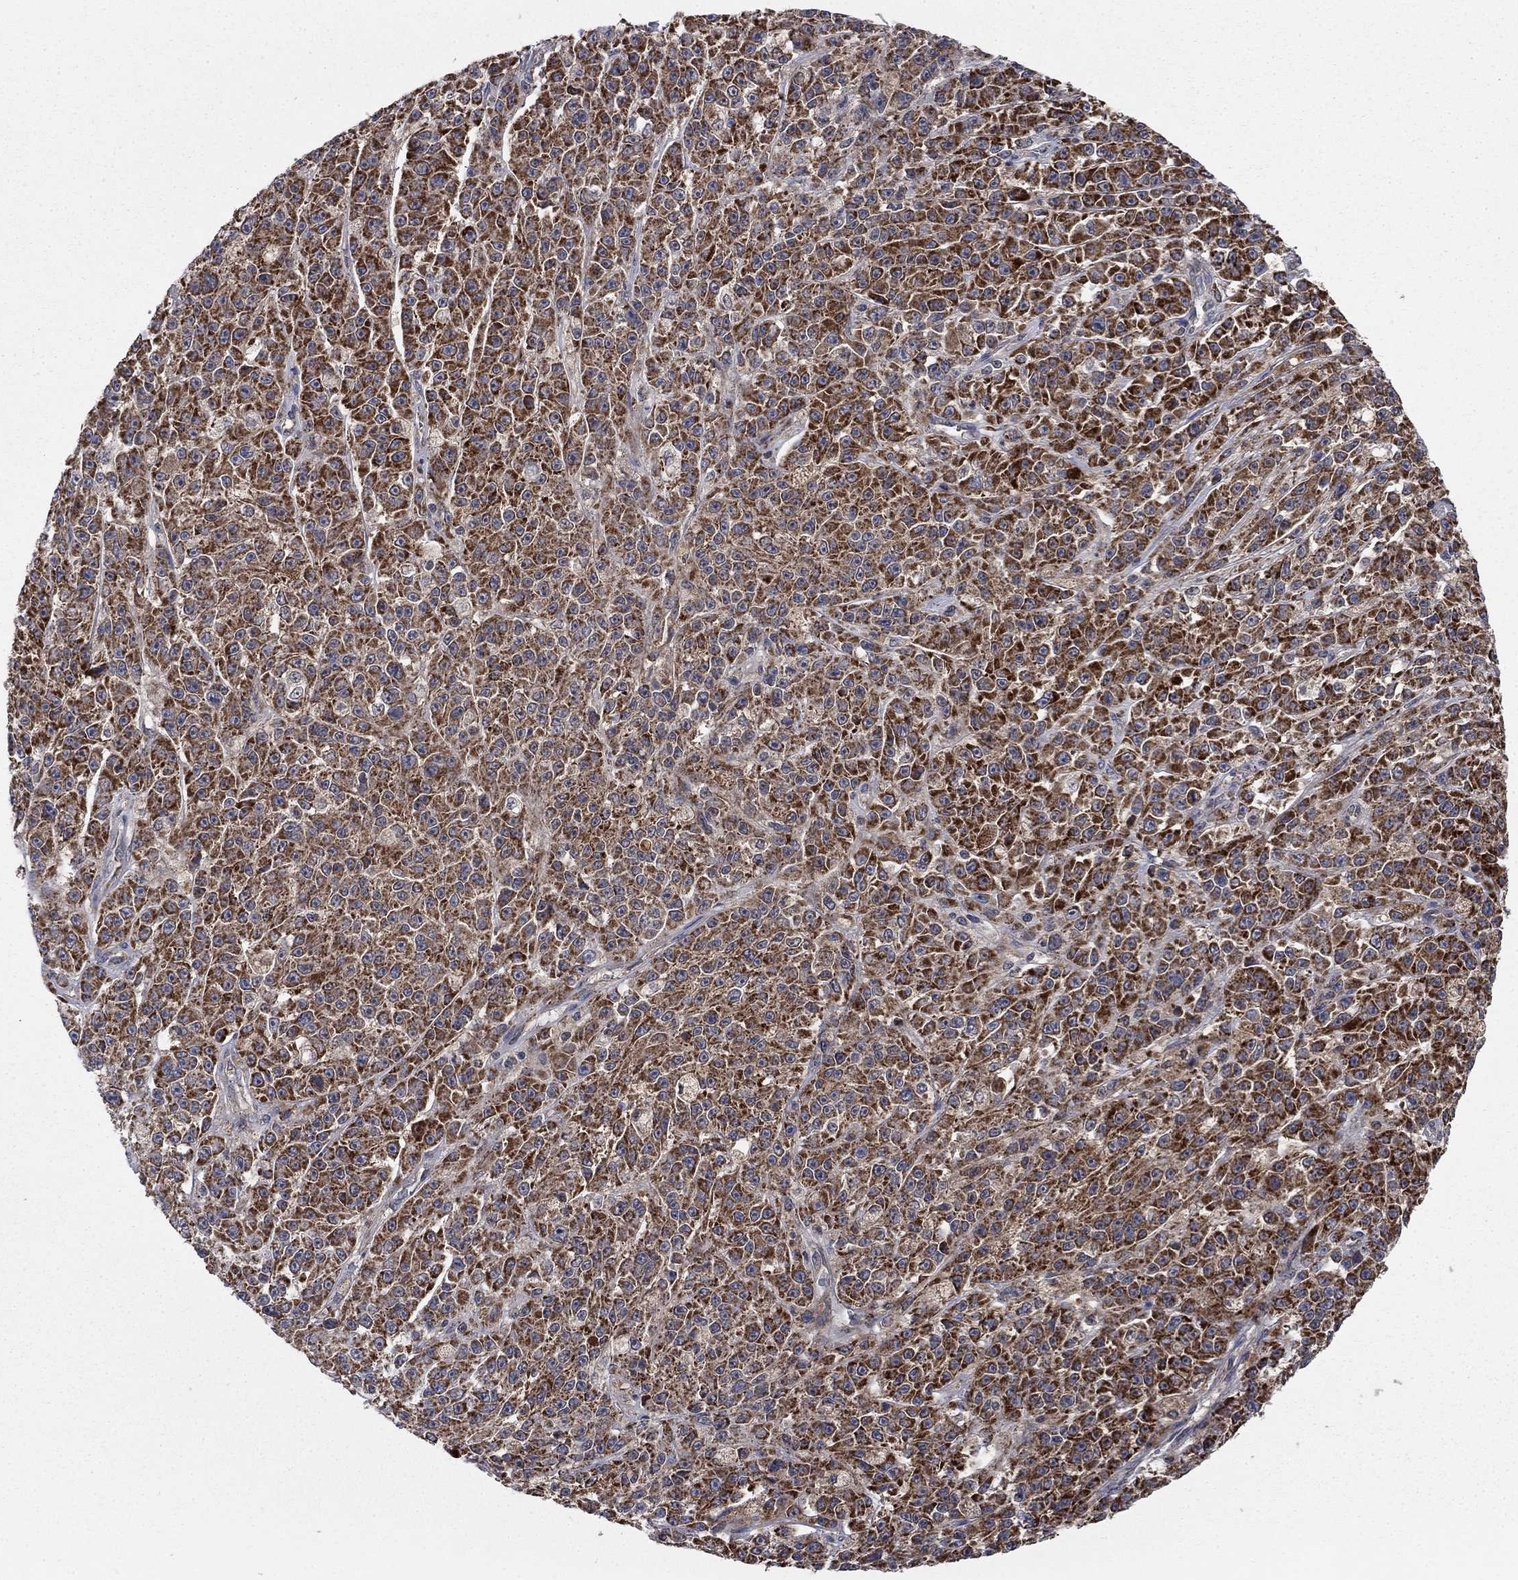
{"staining": {"intensity": "strong", "quantity": ">75%", "location": "cytoplasmic/membranous"}, "tissue": "melanoma", "cell_type": "Tumor cells", "image_type": "cancer", "snomed": [{"axis": "morphology", "description": "Malignant melanoma, NOS"}, {"axis": "topography", "description": "Skin"}], "caption": "Immunohistochemistry (IHC) micrograph of neoplastic tissue: malignant melanoma stained using immunohistochemistry shows high levels of strong protein expression localized specifically in the cytoplasmic/membranous of tumor cells, appearing as a cytoplasmic/membranous brown color.", "gene": "NME7", "patient": {"sex": "female", "age": 58}}